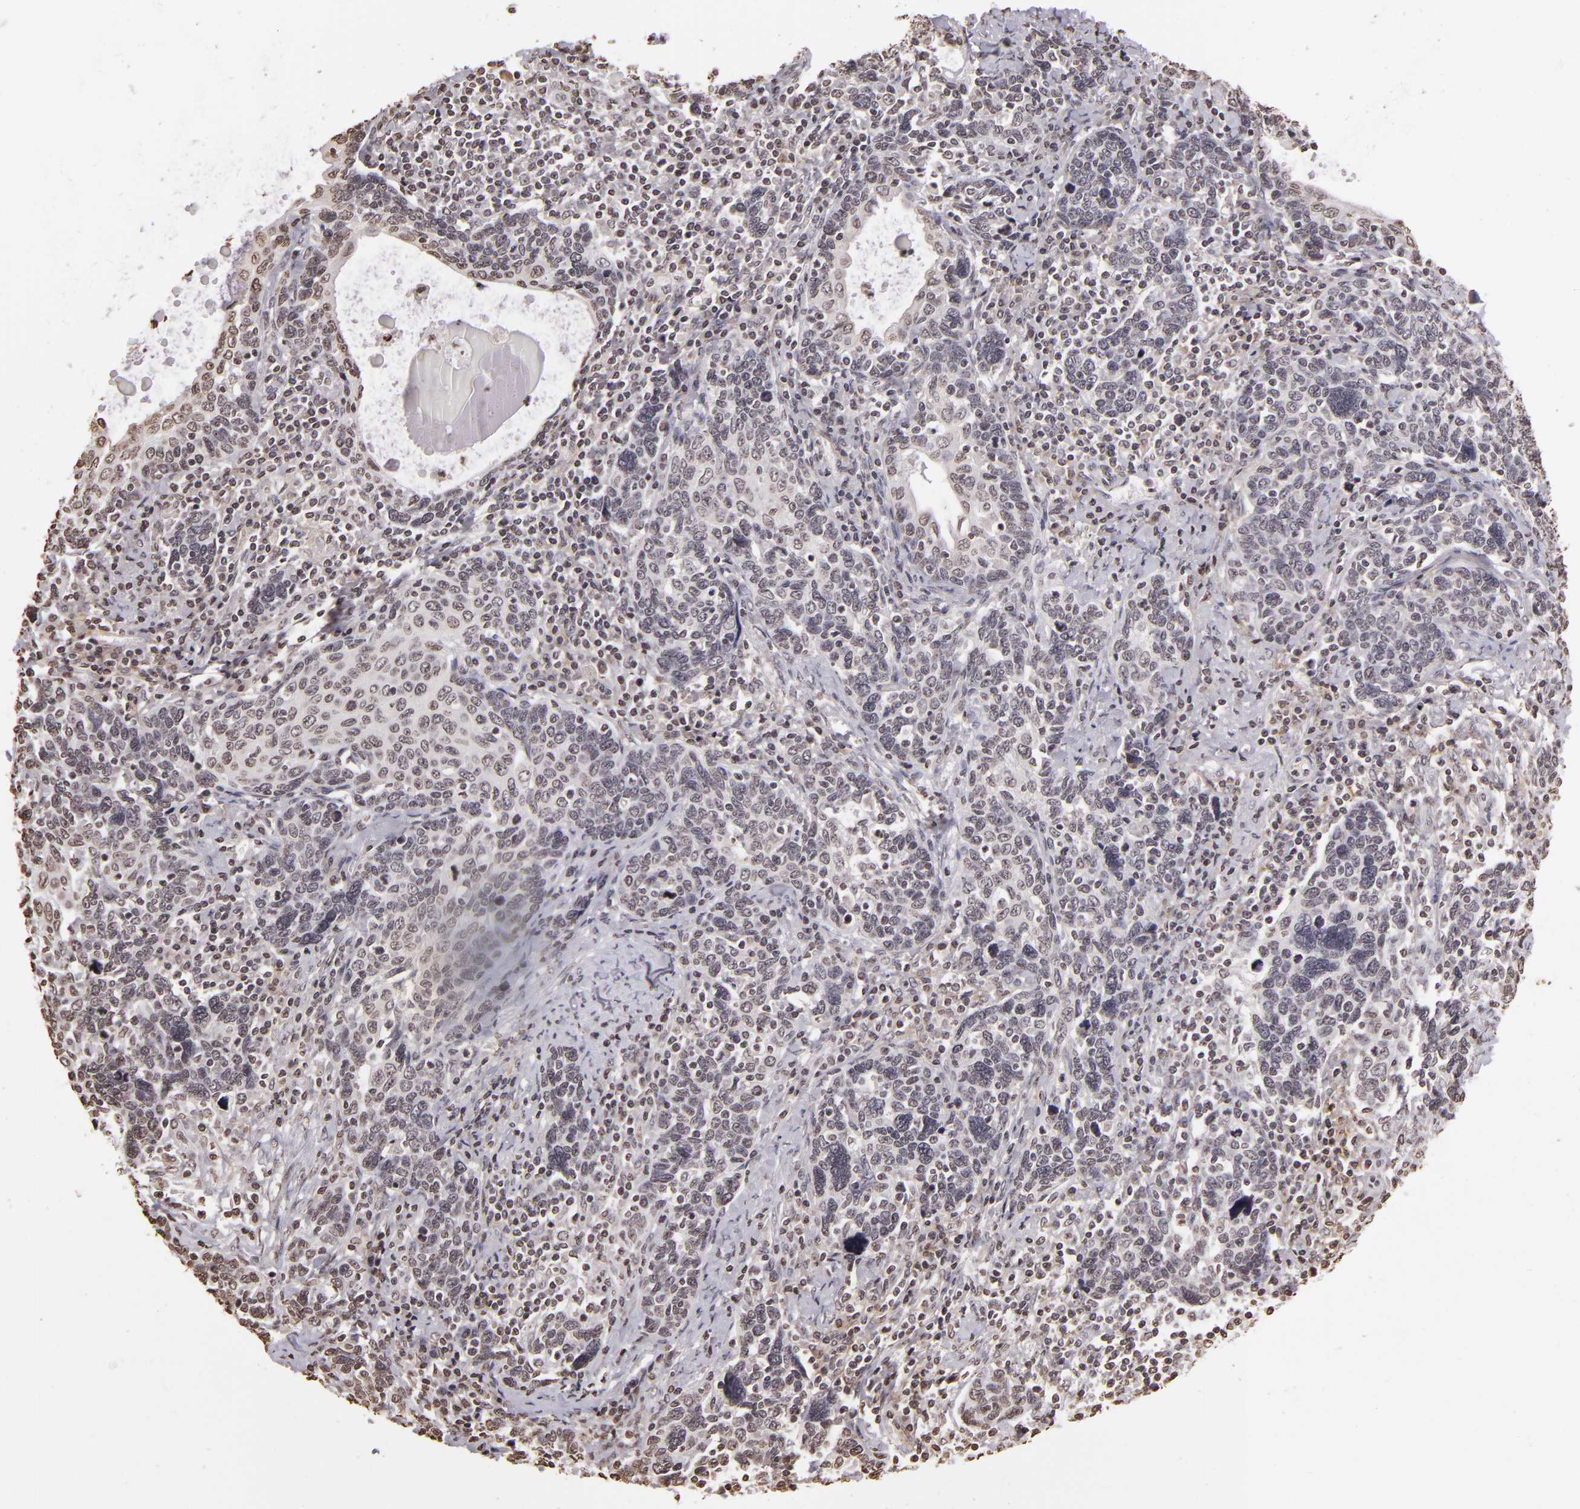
{"staining": {"intensity": "weak", "quantity": "<25%", "location": "nuclear"}, "tissue": "cervical cancer", "cell_type": "Tumor cells", "image_type": "cancer", "snomed": [{"axis": "morphology", "description": "Squamous cell carcinoma, NOS"}, {"axis": "topography", "description": "Cervix"}], "caption": "This image is of cervical cancer (squamous cell carcinoma) stained with IHC to label a protein in brown with the nuclei are counter-stained blue. There is no staining in tumor cells.", "gene": "THRB", "patient": {"sex": "female", "age": 41}}